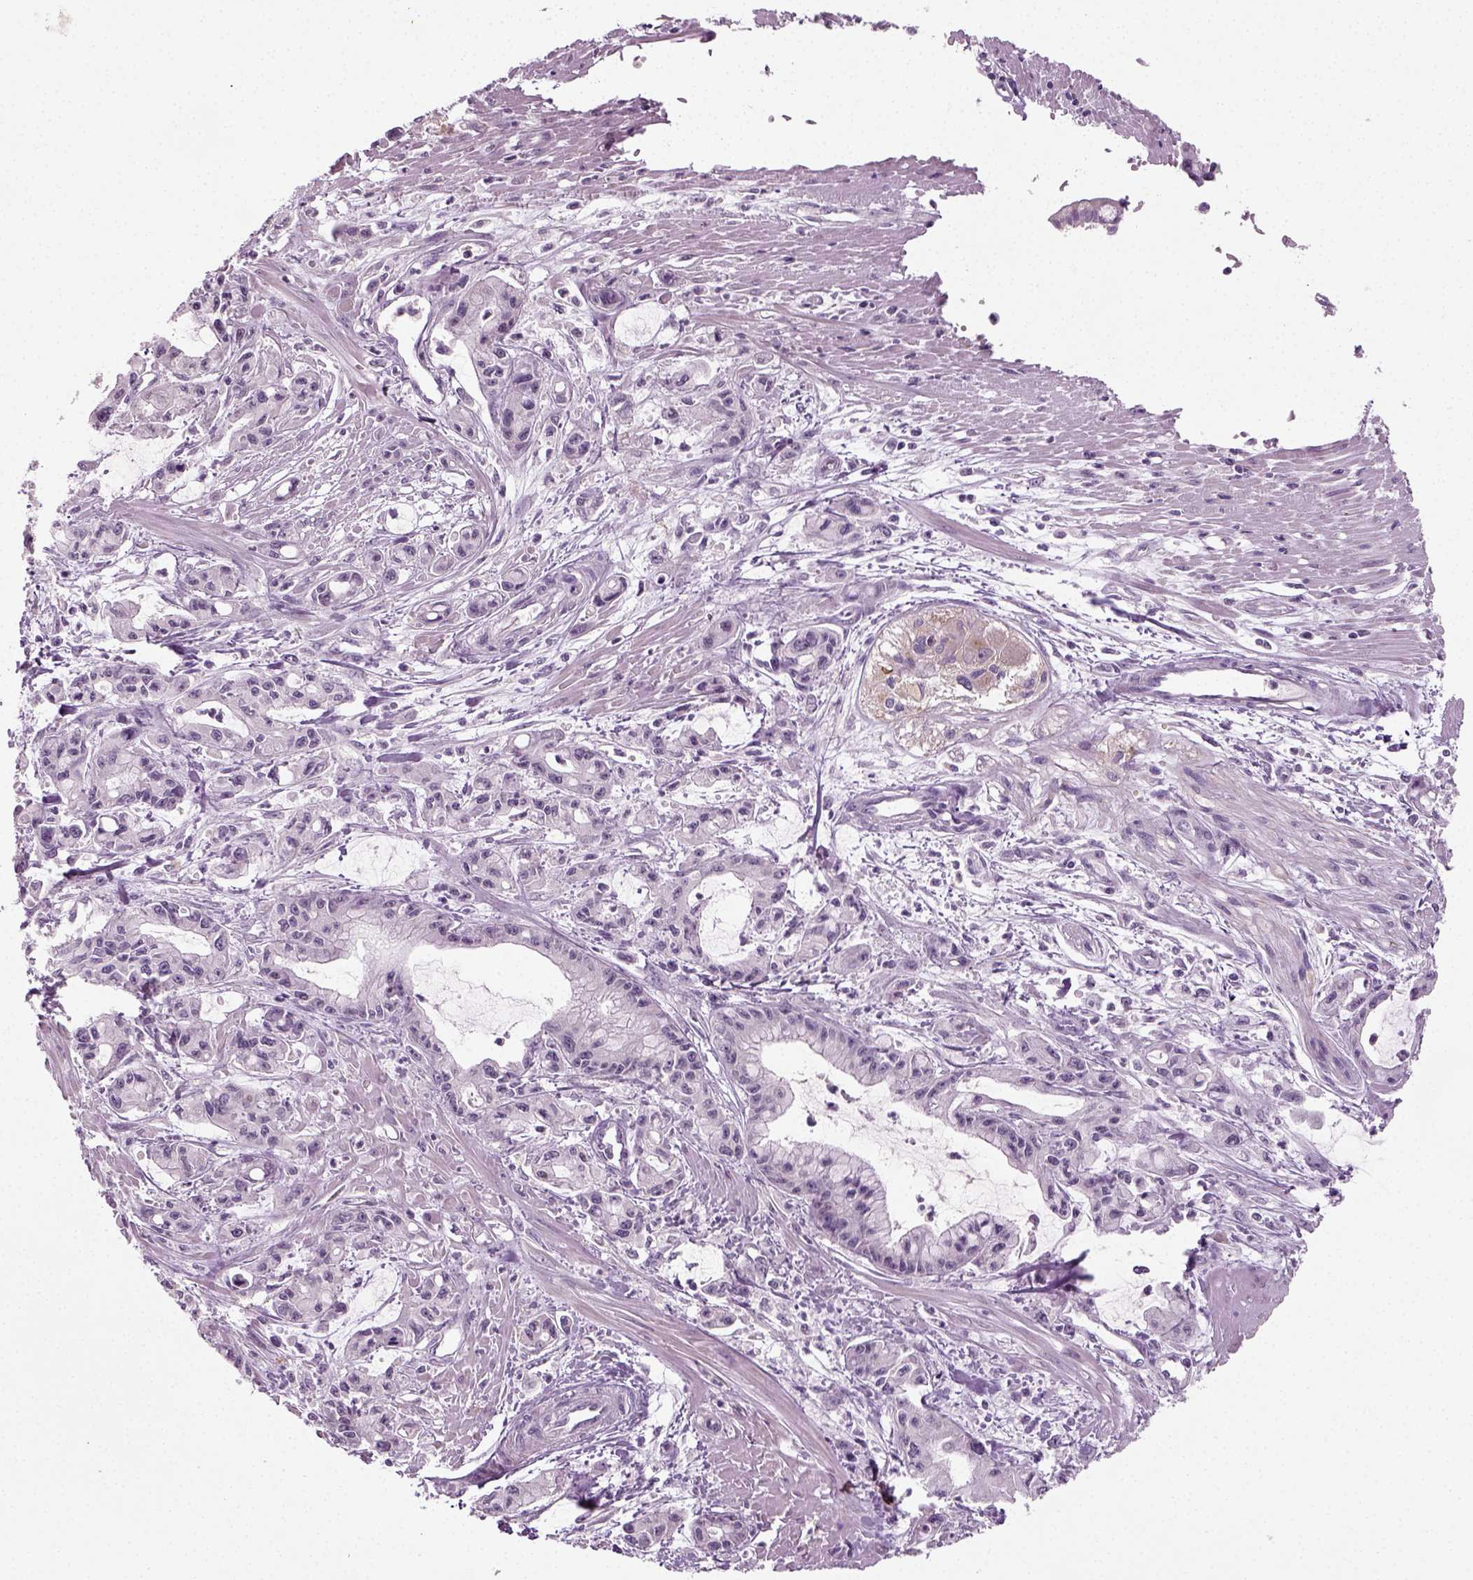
{"staining": {"intensity": "weak", "quantity": "<25%", "location": "nuclear"}, "tissue": "pancreatic cancer", "cell_type": "Tumor cells", "image_type": "cancer", "snomed": [{"axis": "morphology", "description": "Adenocarcinoma, NOS"}, {"axis": "topography", "description": "Pancreas"}], "caption": "Histopathology image shows no protein positivity in tumor cells of pancreatic cancer tissue.", "gene": "SYNGAP1", "patient": {"sex": "male", "age": 48}}